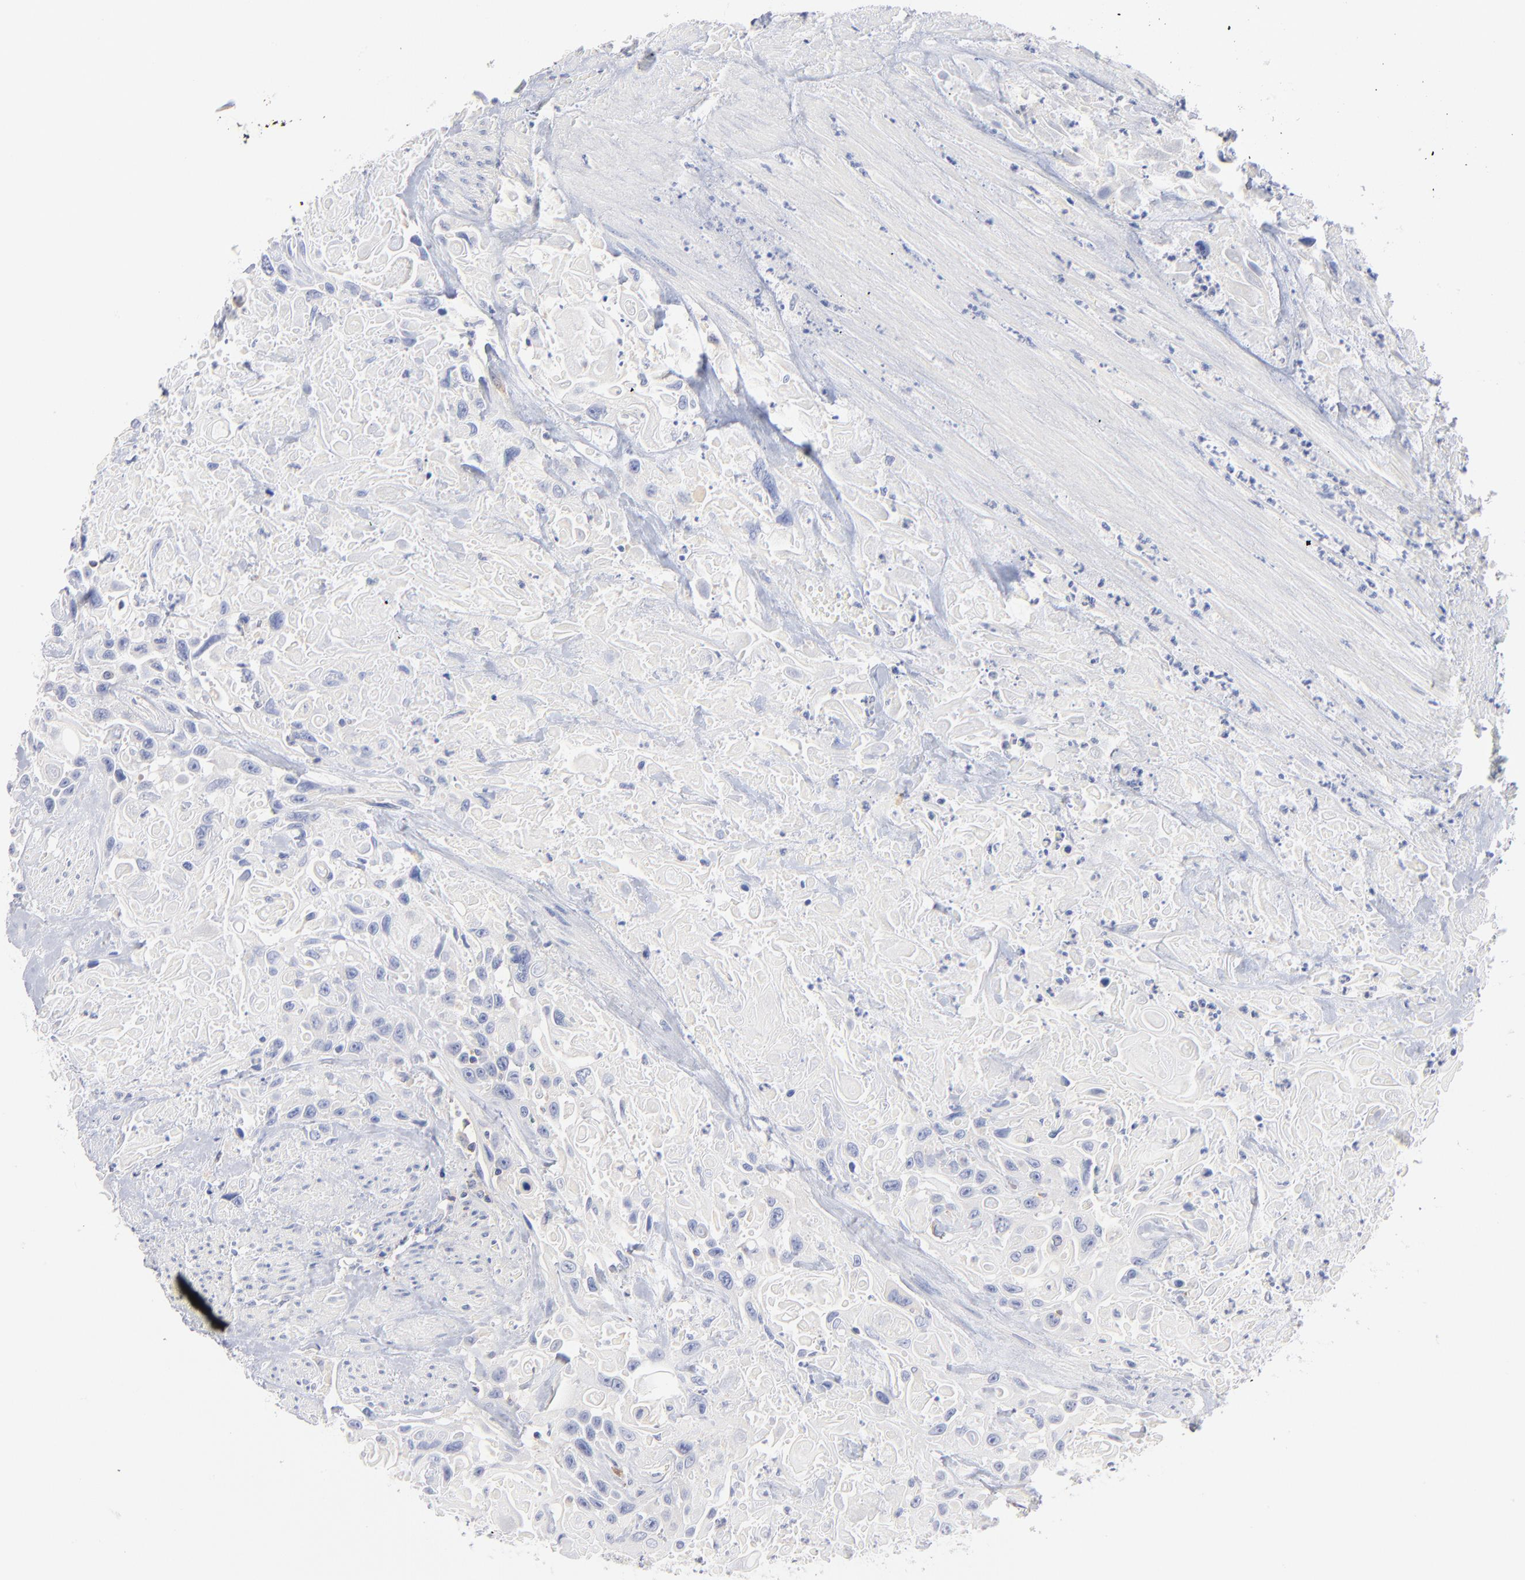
{"staining": {"intensity": "negative", "quantity": "none", "location": "none"}, "tissue": "urothelial cancer", "cell_type": "Tumor cells", "image_type": "cancer", "snomed": [{"axis": "morphology", "description": "Urothelial carcinoma, High grade"}, {"axis": "topography", "description": "Urinary bladder"}], "caption": "Human urothelial carcinoma (high-grade) stained for a protein using immunohistochemistry reveals no staining in tumor cells.", "gene": "SEPTIN6", "patient": {"sex": "female", "age": 84}}